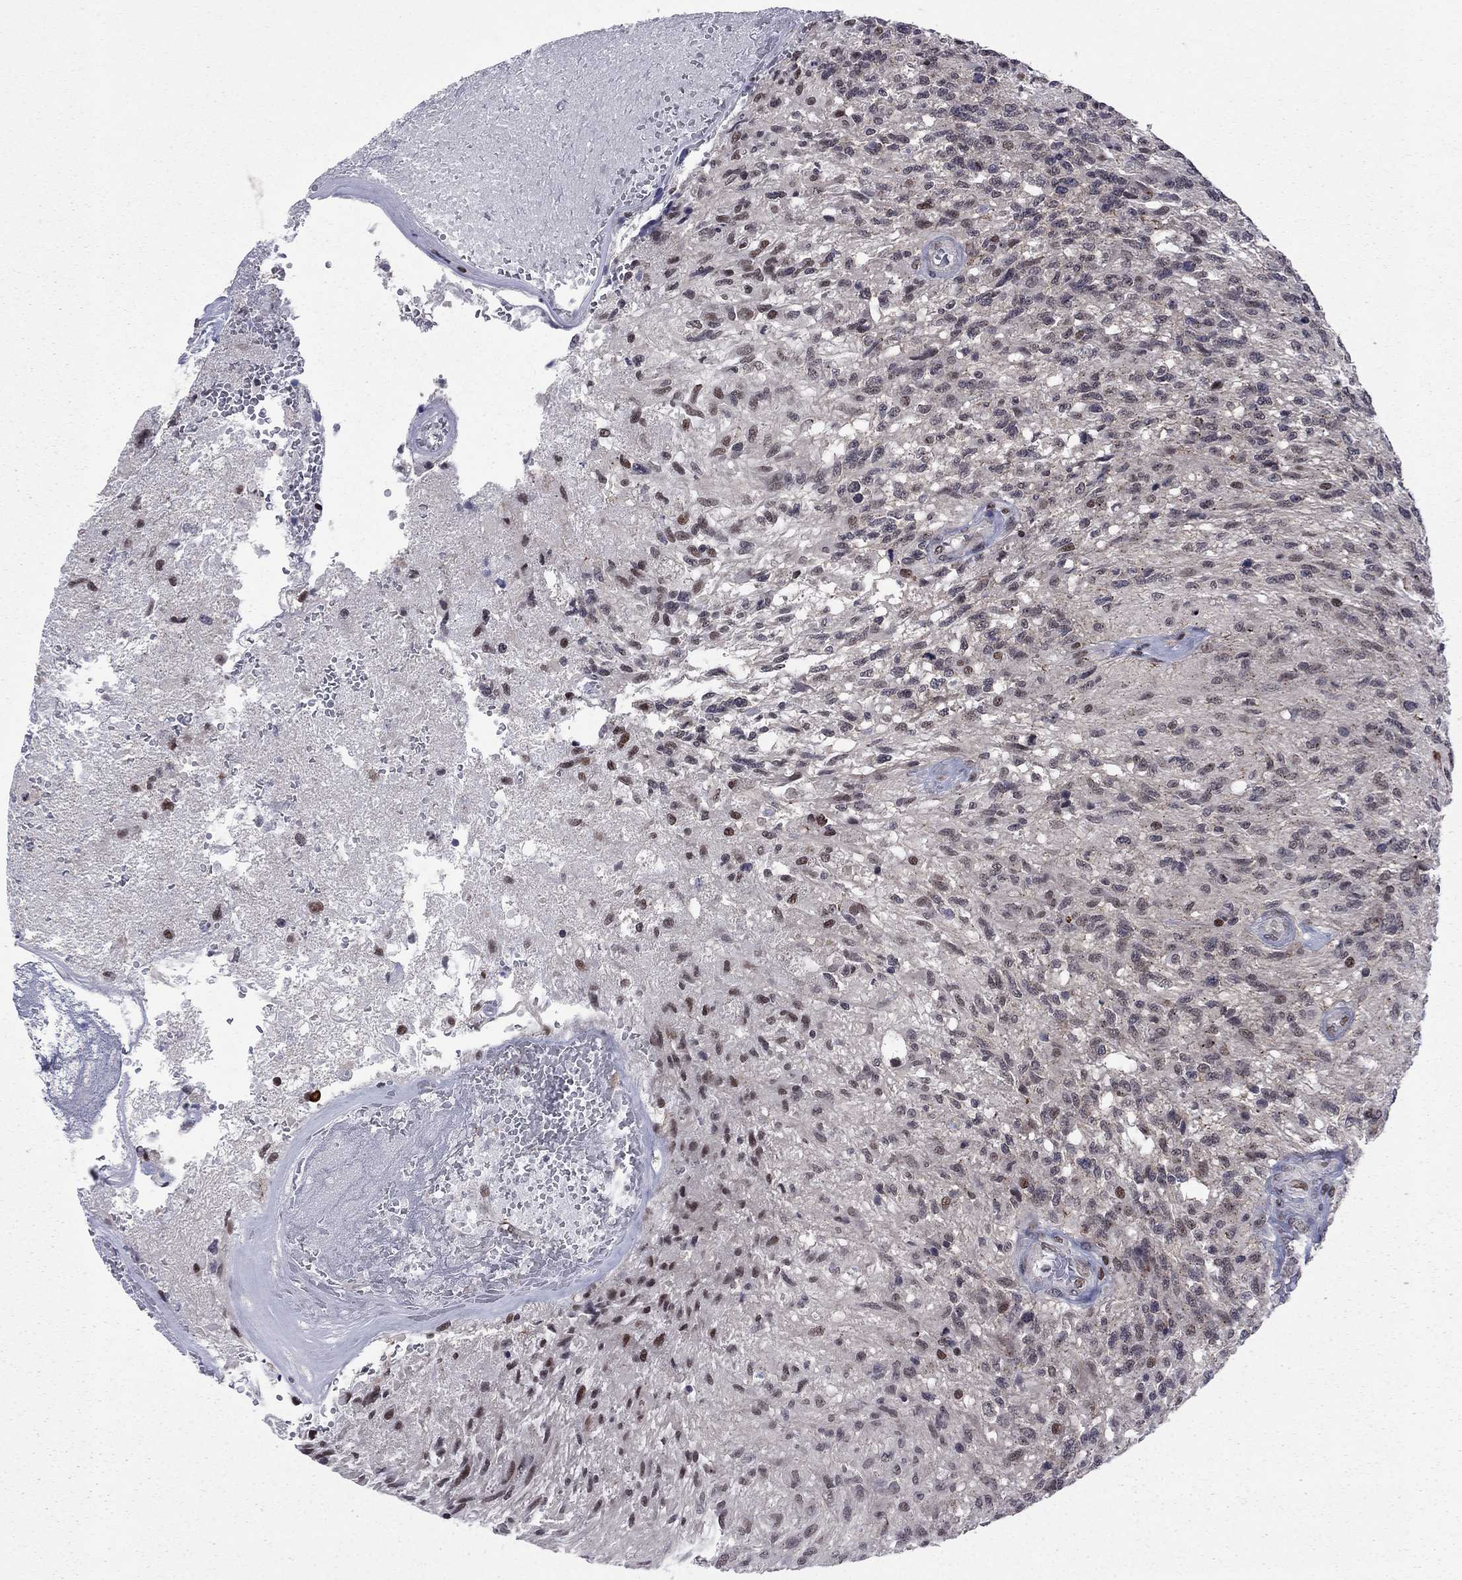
{"staining": {"intensity": "moderate", "quantity": "<25%", "location": "nuclear"}, "tissue": "glioma", "cell_type": "Tumor cells", "image_type": "cancer", "snomed": [{"axis": "morphology", "description": "Glioma, malignant, High grade"}, {"axis": "topography", "description": "Brain"}], "caption": "Brown immunohistochemical staining in human high-grade glioma (malignant) exhibits moderate nuclear staining in approximately <25% of tumor cells. The protein is stained brown, and the nuclei are stained in blue (DAB IHC with brightfield microscopy, high magnification).", "gene": "TAF9", "patient": {"sex": "male", "age": 56}}